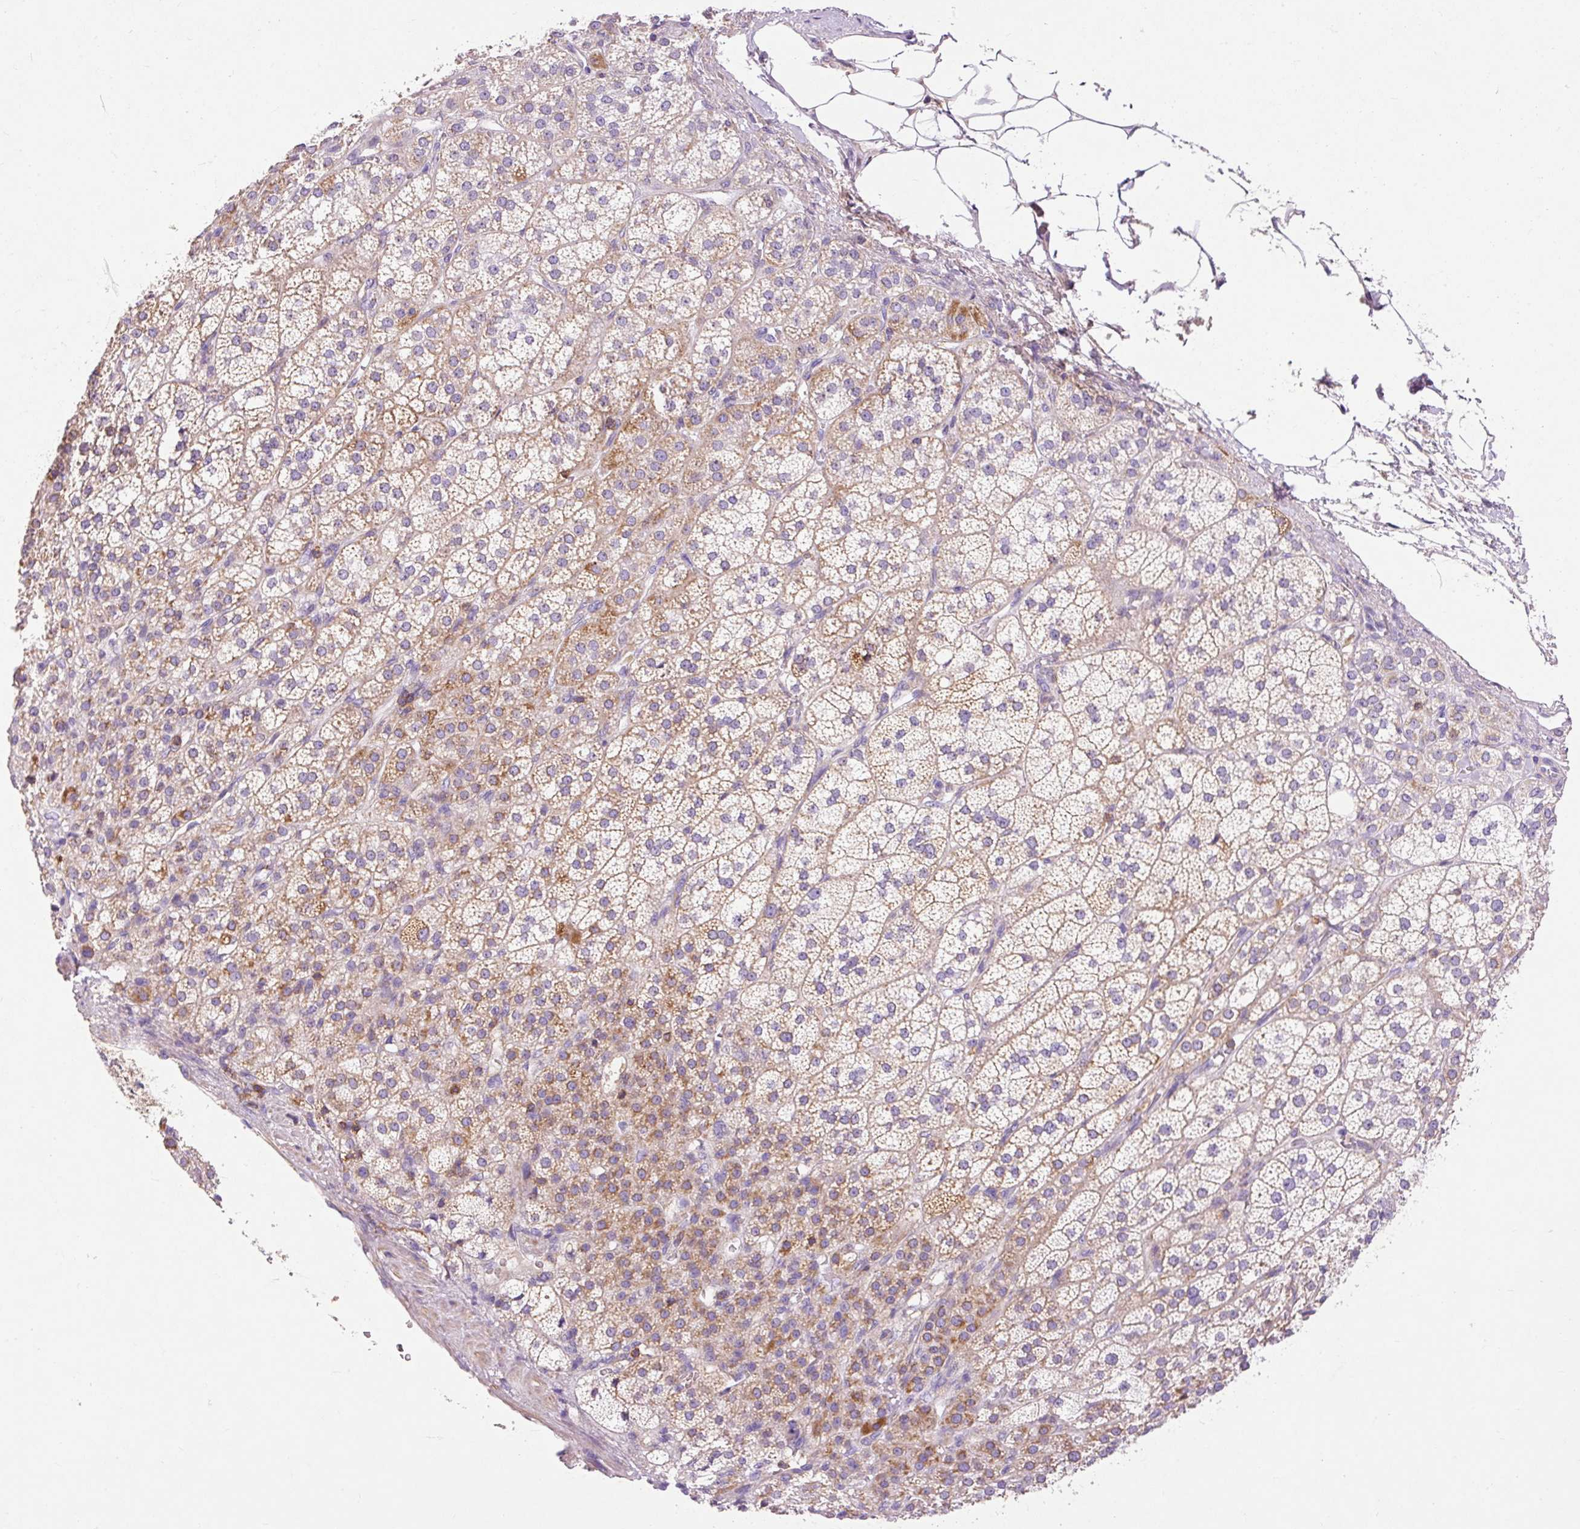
{"staining": {"intensity": "weak", "quantity": "25%-75%", "location": "cytoplasmic/membranous"}, "tissue": "adrenal gland", "cell_type": "Glandular cells", "image_type": "normal", "snomed": [{"axis": "morphology", "description": "Normal tissue, NOS"}, {"axis": "topography", "description": "Adrenal gland"}], "caption": "Adrenal gland stained with a brown dye demonstrates weak cytoplasmic/membranous positive expression in about 25%-75% of glandular cells.", "gene": "IMMT", "patient": {"sex": "female", "age": 60}}